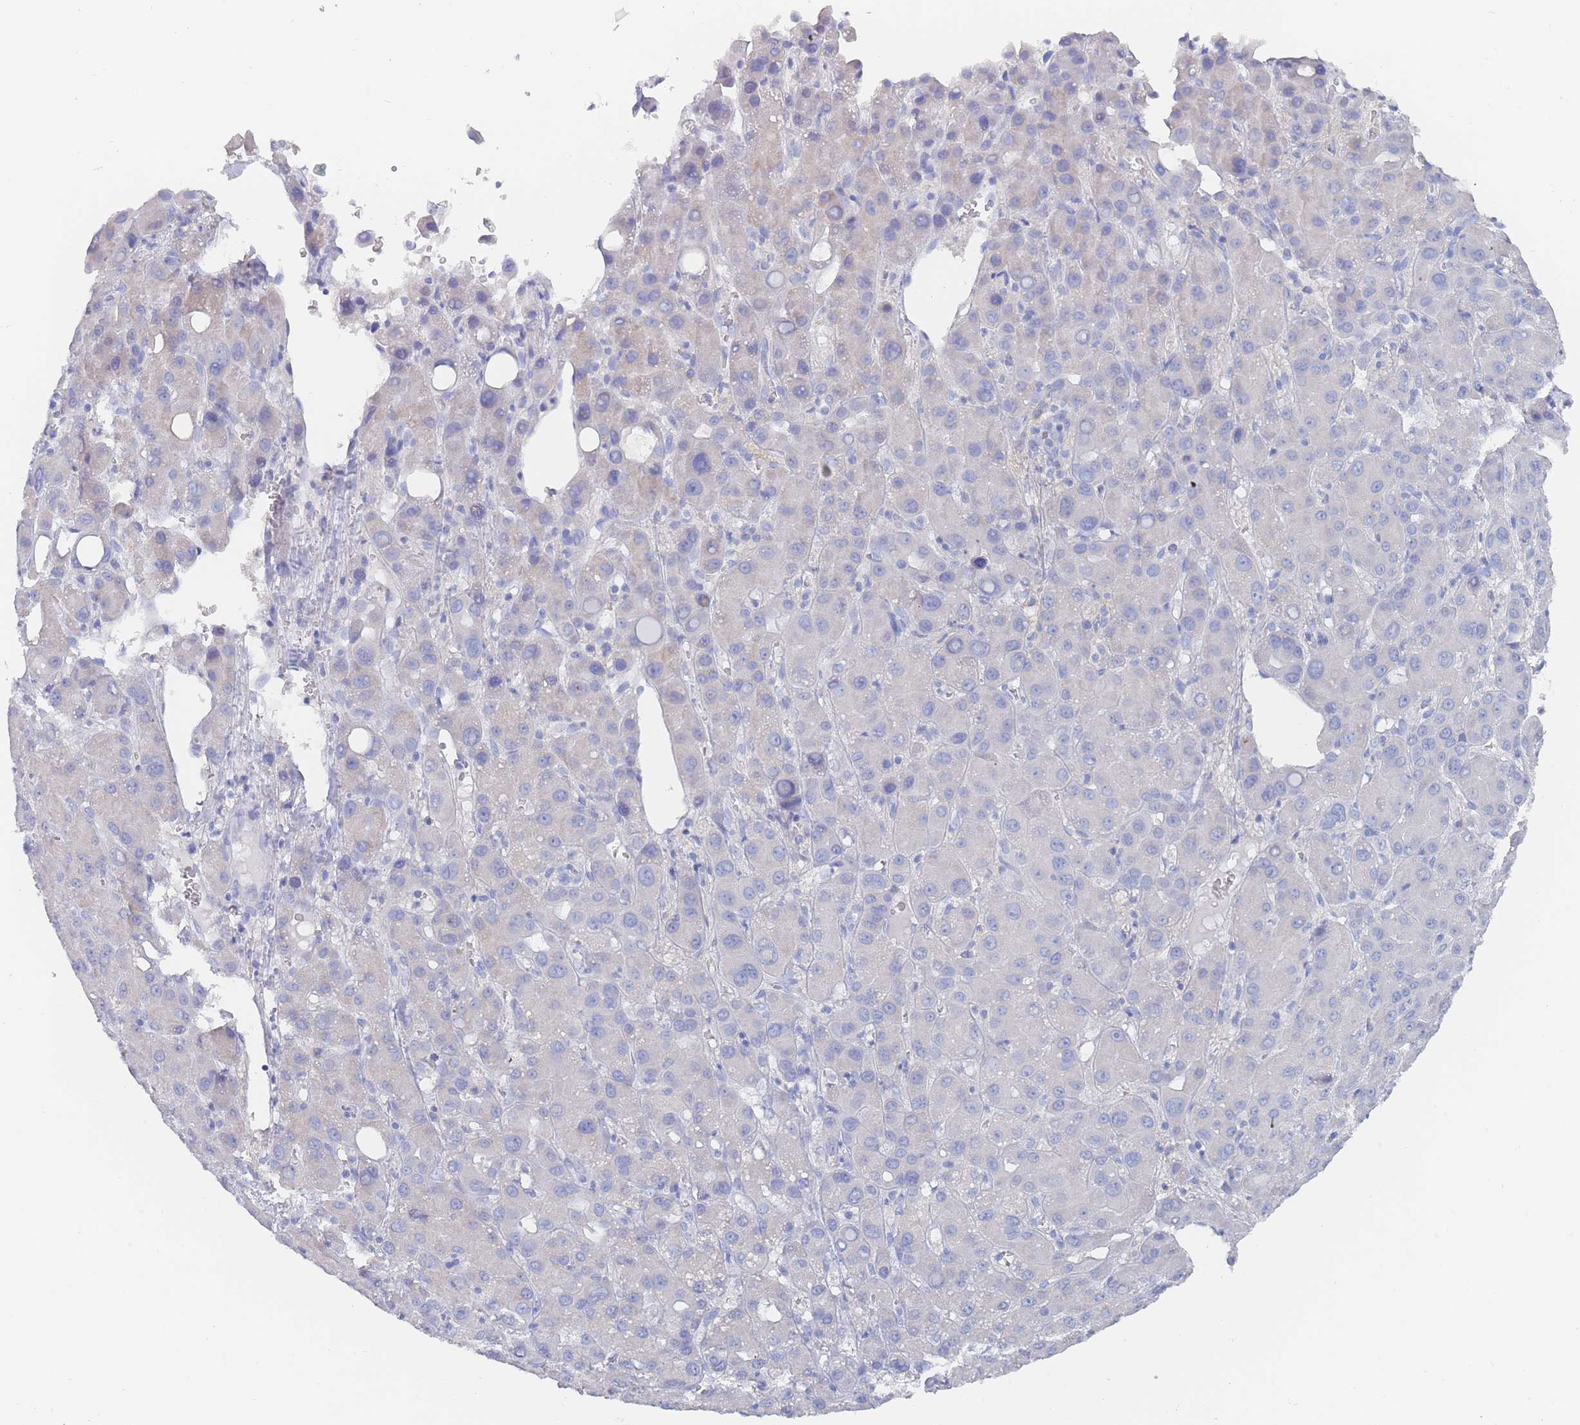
{"staining": {"intensity": "negative", "quantity": "none", "location": "none"}, "tissue": "liver cancer", "cell_type": "Tumor cells", "image_type": "cancer", "snomed": [{"axis": "morphology", "description": "Carcinoma, Hepatocellular, NOS"}, {"axis": "topography", "description": "Liver"}], "caption": "Protein analysis of liver cancer displays no significant positivity in tumor cells.", "gene": "SLC25A35", "patient": {"sex": "male", "age": 55}}